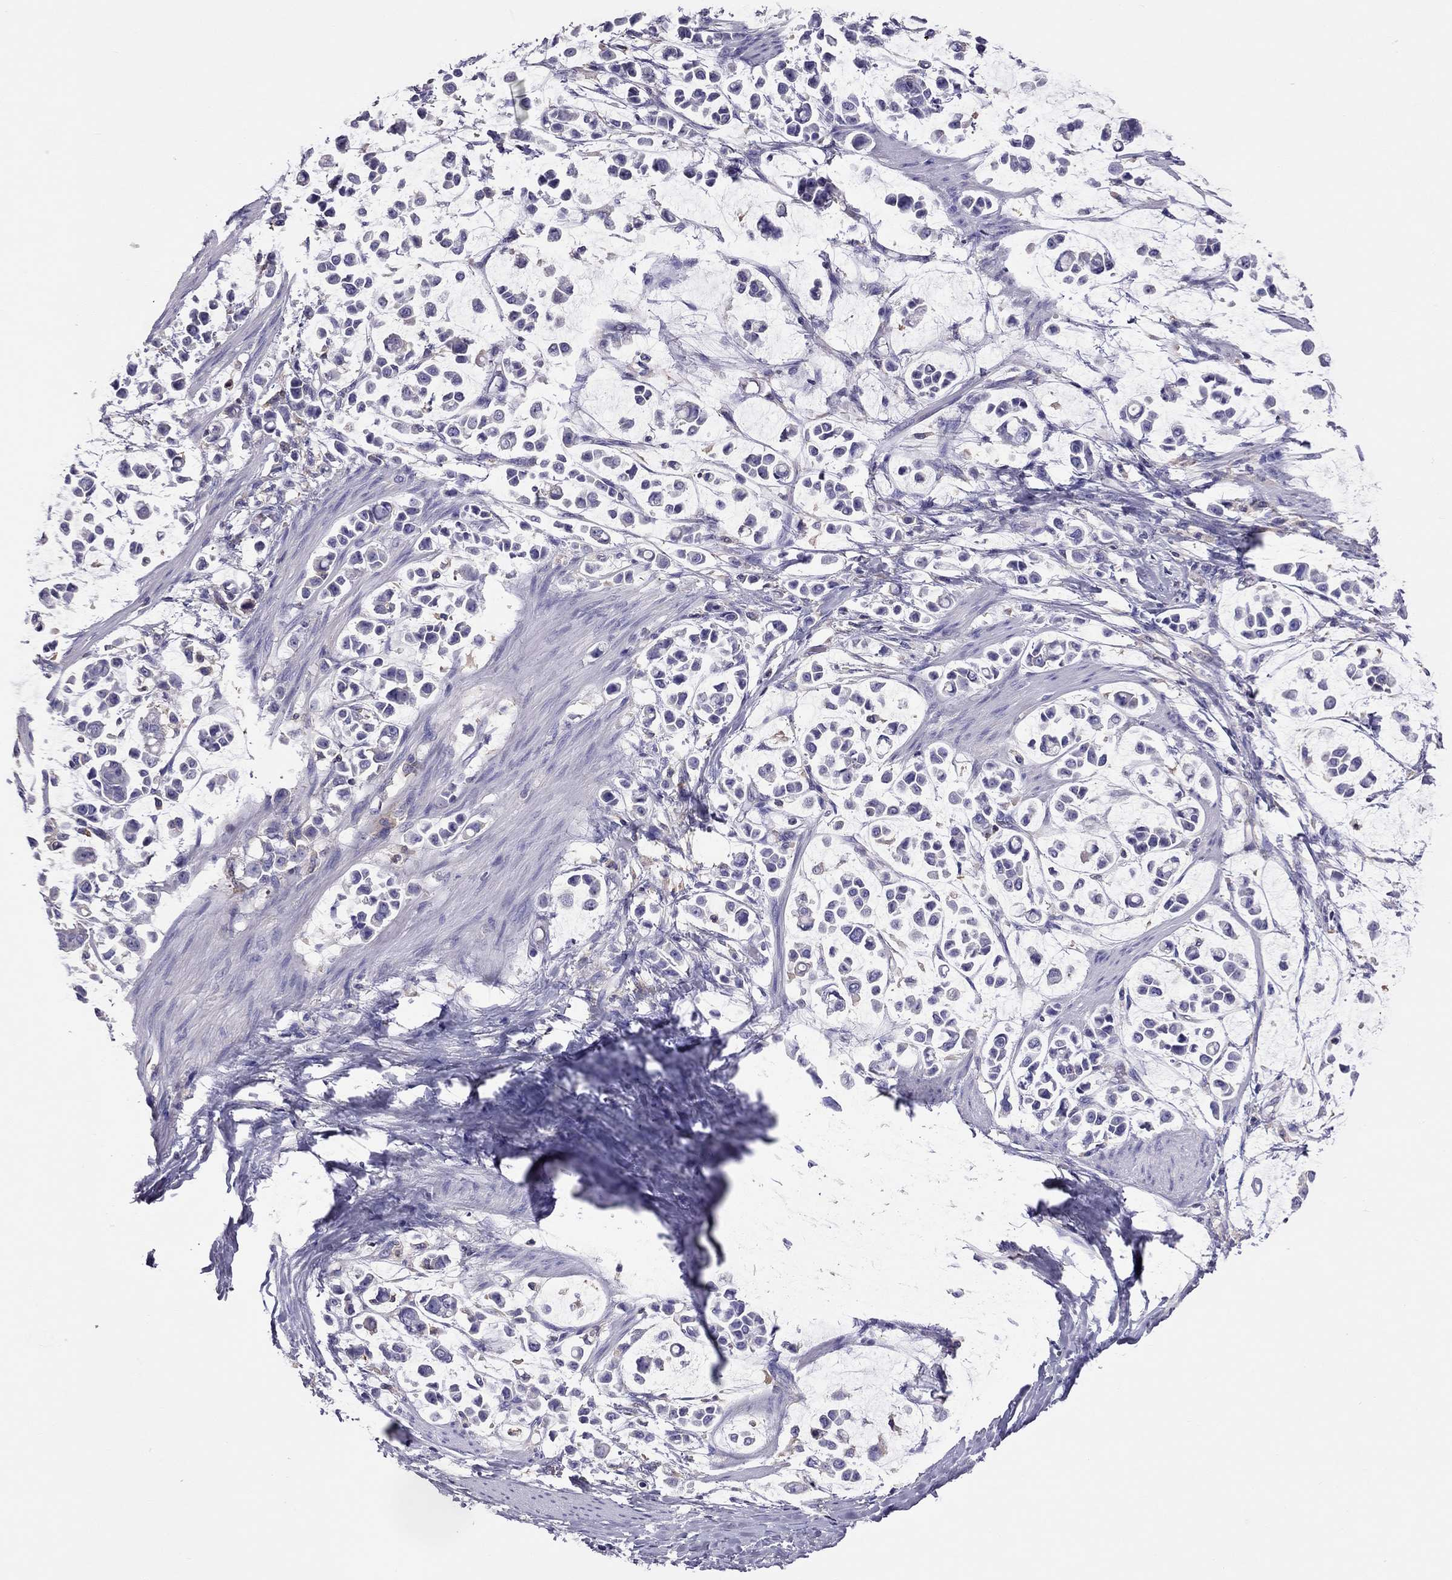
{"staining": {"intensity": "negative", "quantity": "none", "location": "none"}, "tissue": "stomach cancer", "cell_type": "Tumor cells", "image_type": "cancer", "snomed": [{"axis": "morphology", "description": "Adenocarcinoma, NOS"}, {"axis": "topography", "description": "Stomach"}], "caption": "Image shows no significant protein expression in tumor cells of stomach adenocarcinoma. (Brightfield microscopy of DAB immunohistochemistry at high magnification).", "gene": "TEX22", "patient": {"sex": "male", "age": 82}}